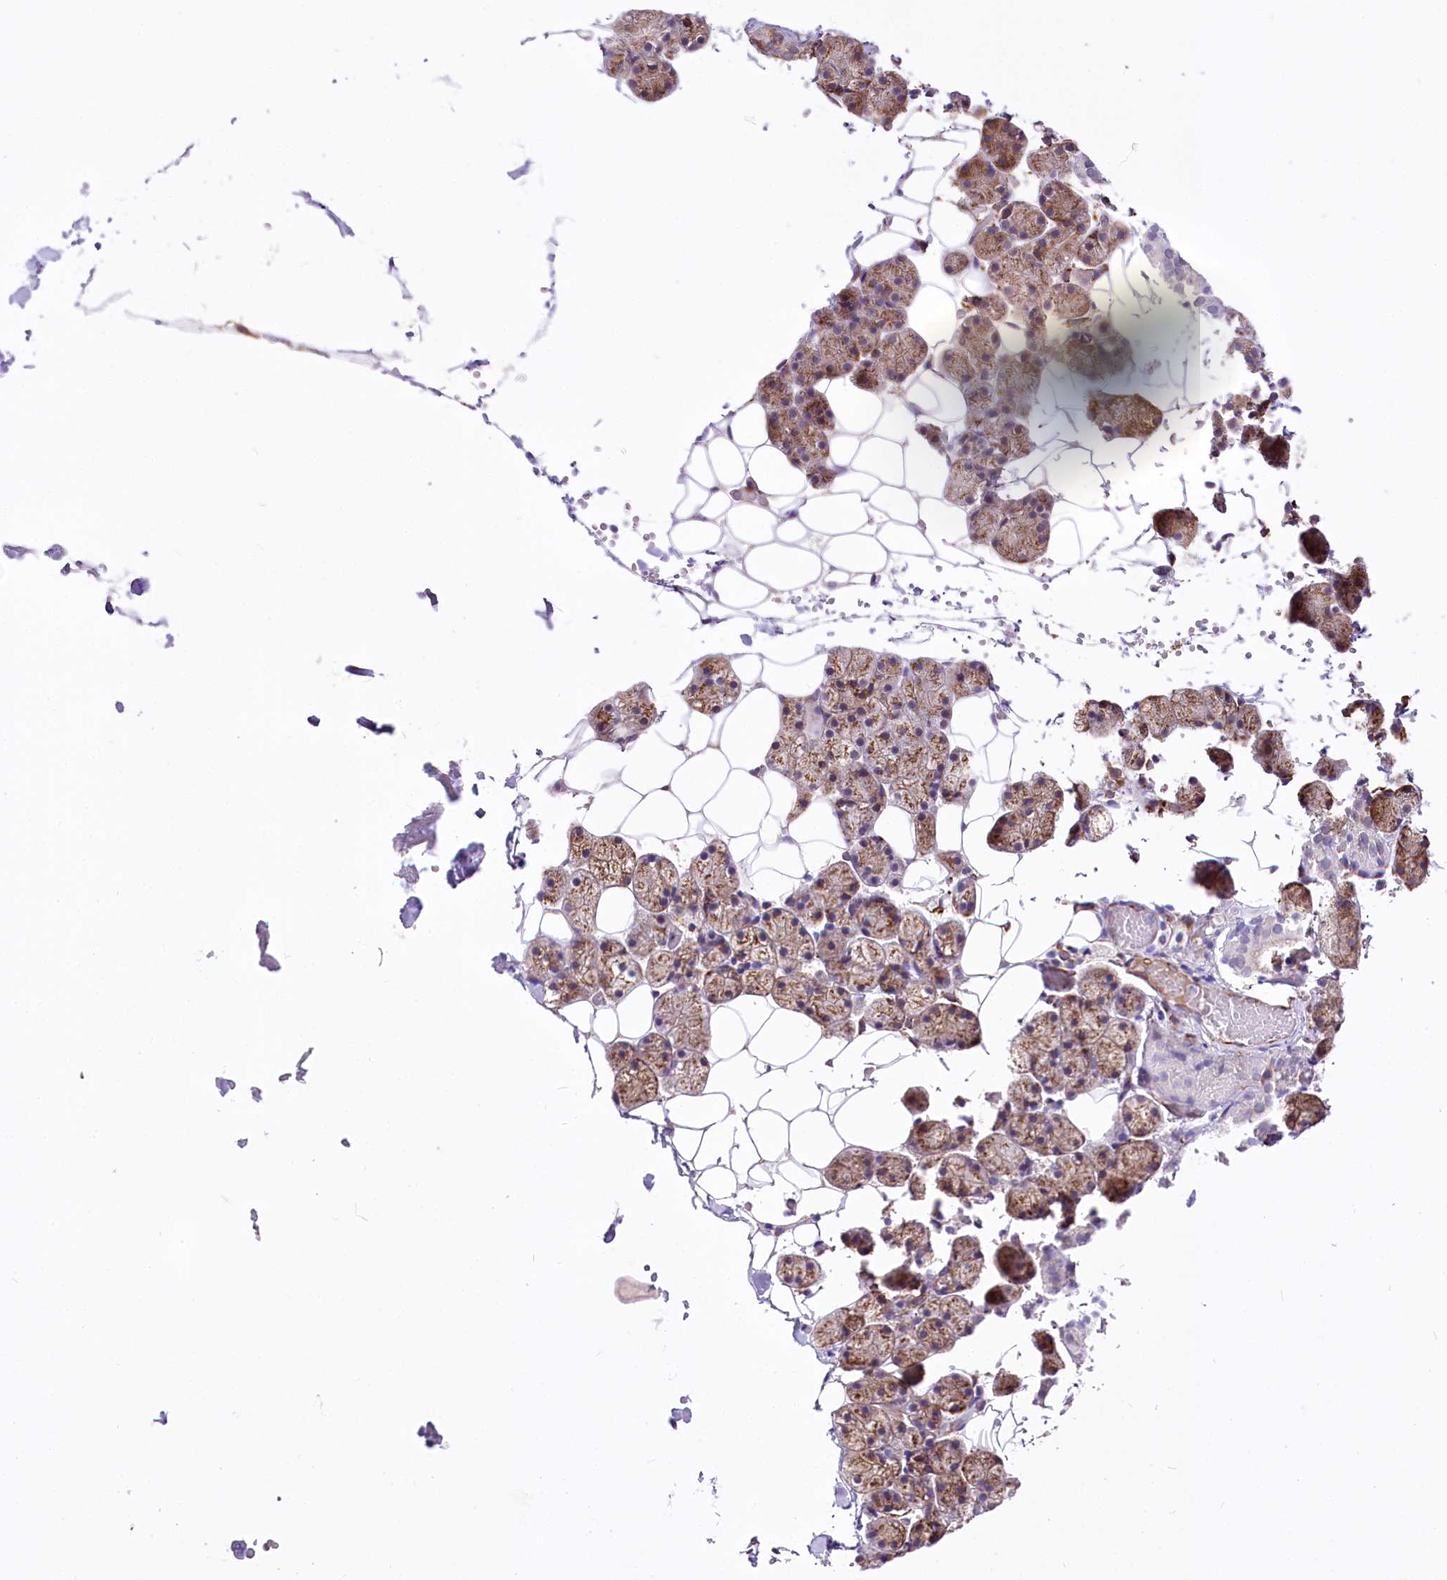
{"staining": {"intensity": "moderate", "quantity": "25%-75%", "location": "cytoplasmic/membranous"}, "tissue": "salivary gland", "cell_type": "Glandular cells", "image_type": "normal", "snomed": [{"axis": "morphology", "description": "Normal tissue, NOS"}, {"axis": "topography", "description": "Salivary gland"}], "caption": "Brown immunohistochemical staining in unremarkable salivary gland exhibits moderate cytoplasmic/membranous expression in approximately 25%-75% of glandular cells.", "gene": "WWC1", "patient": {"sex": "female", "age": 33}}